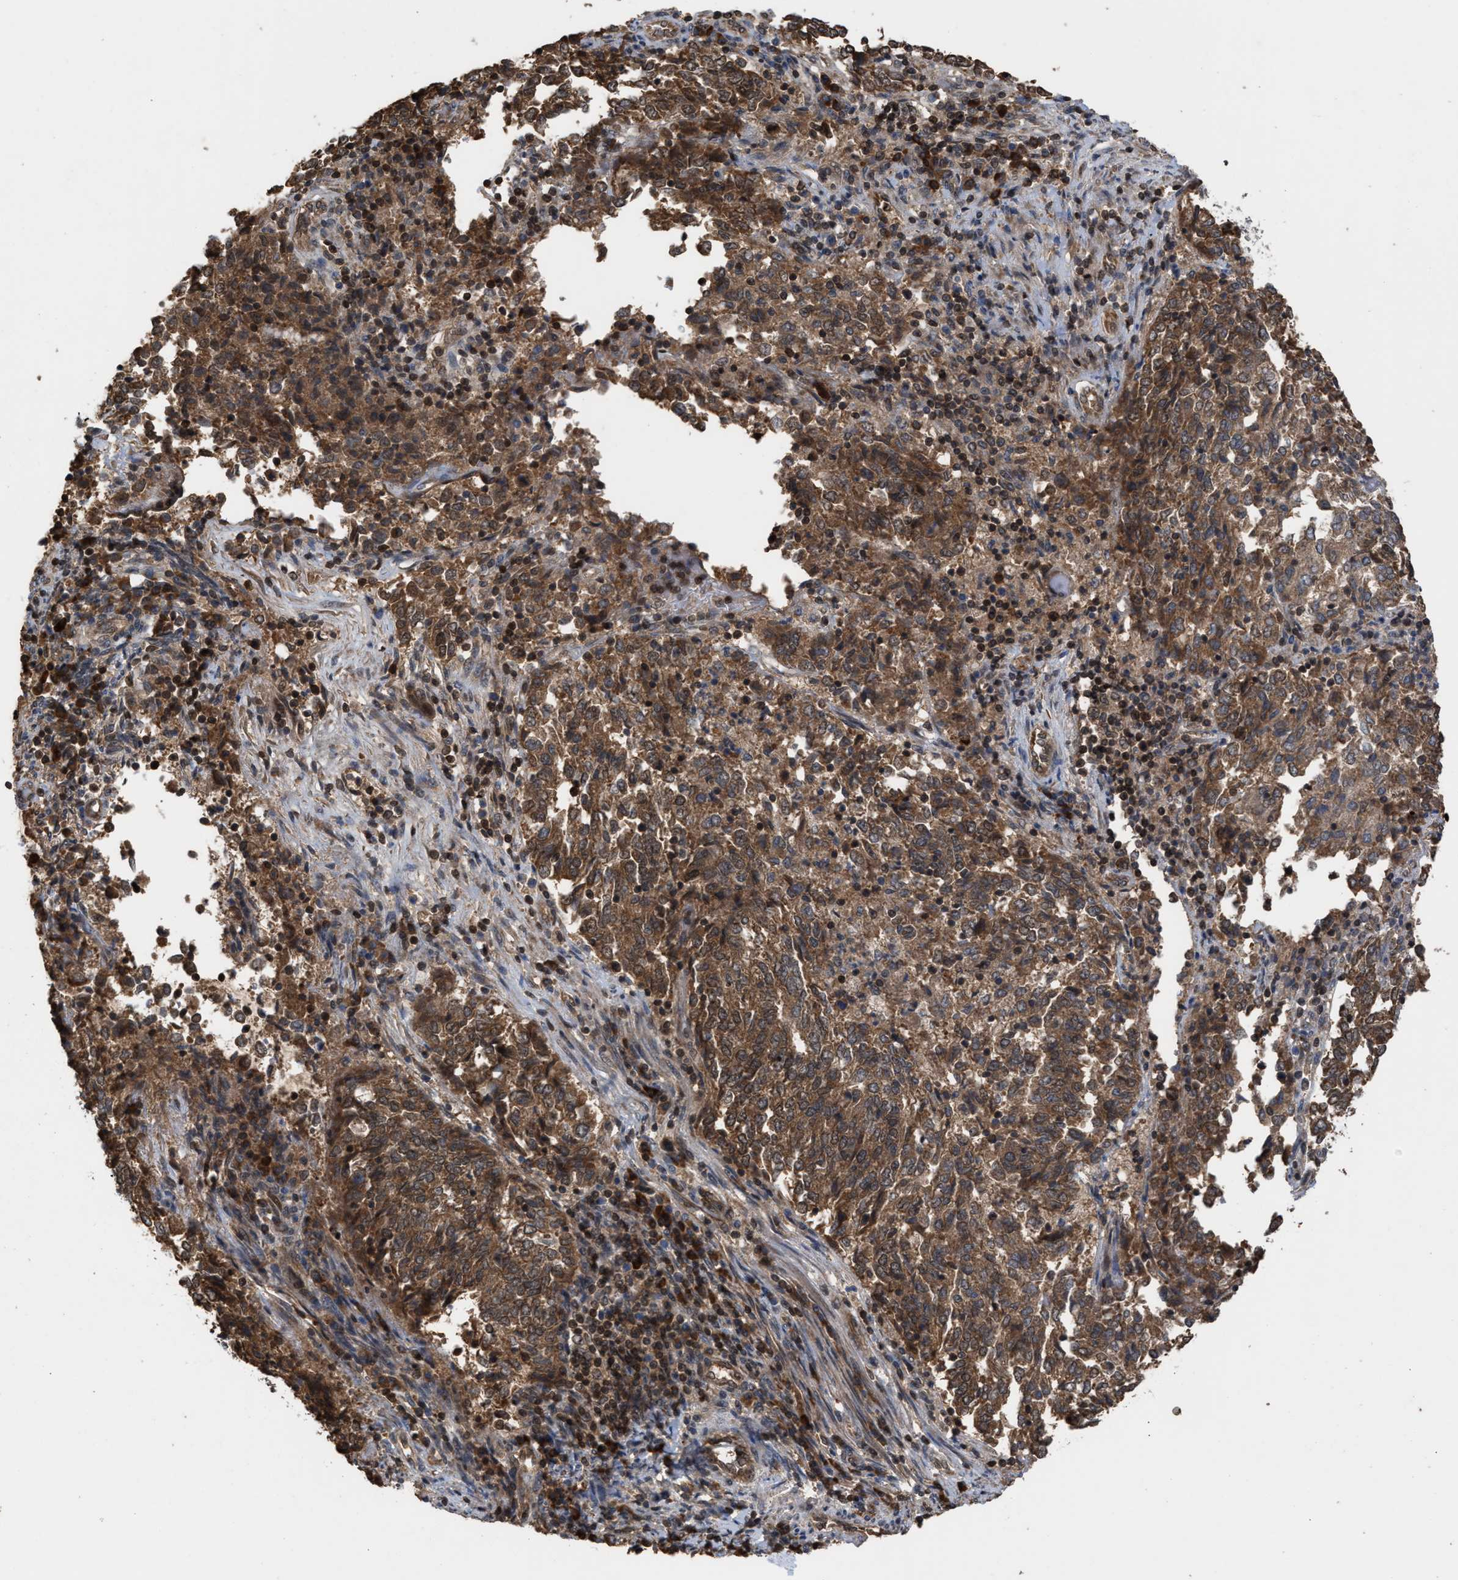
{"staining": {"intensity": "moderate", "quantity": ">75%", "location": "cytoplasmic/membranous"}, "tissue": "endometrial cancer", "cell_type": "Tumor cells", "image_type": "cancer", "snomed": [{"axis": "morphology", "description": "Adenocarcinoma, NOS"}, {"axis": "topography", "description": "Endometrium"}], "caption": "Brown immunohistochemical staining in human endometrial cancer shows moderate cytoplasmic/membranous positivity in approximately >75% of tumor cells. Ihc stains the protein of interest in brown and the nuclei are stained blue.", "gene": "C9orf78", "patient": {"sex": "female", "age": 80}}